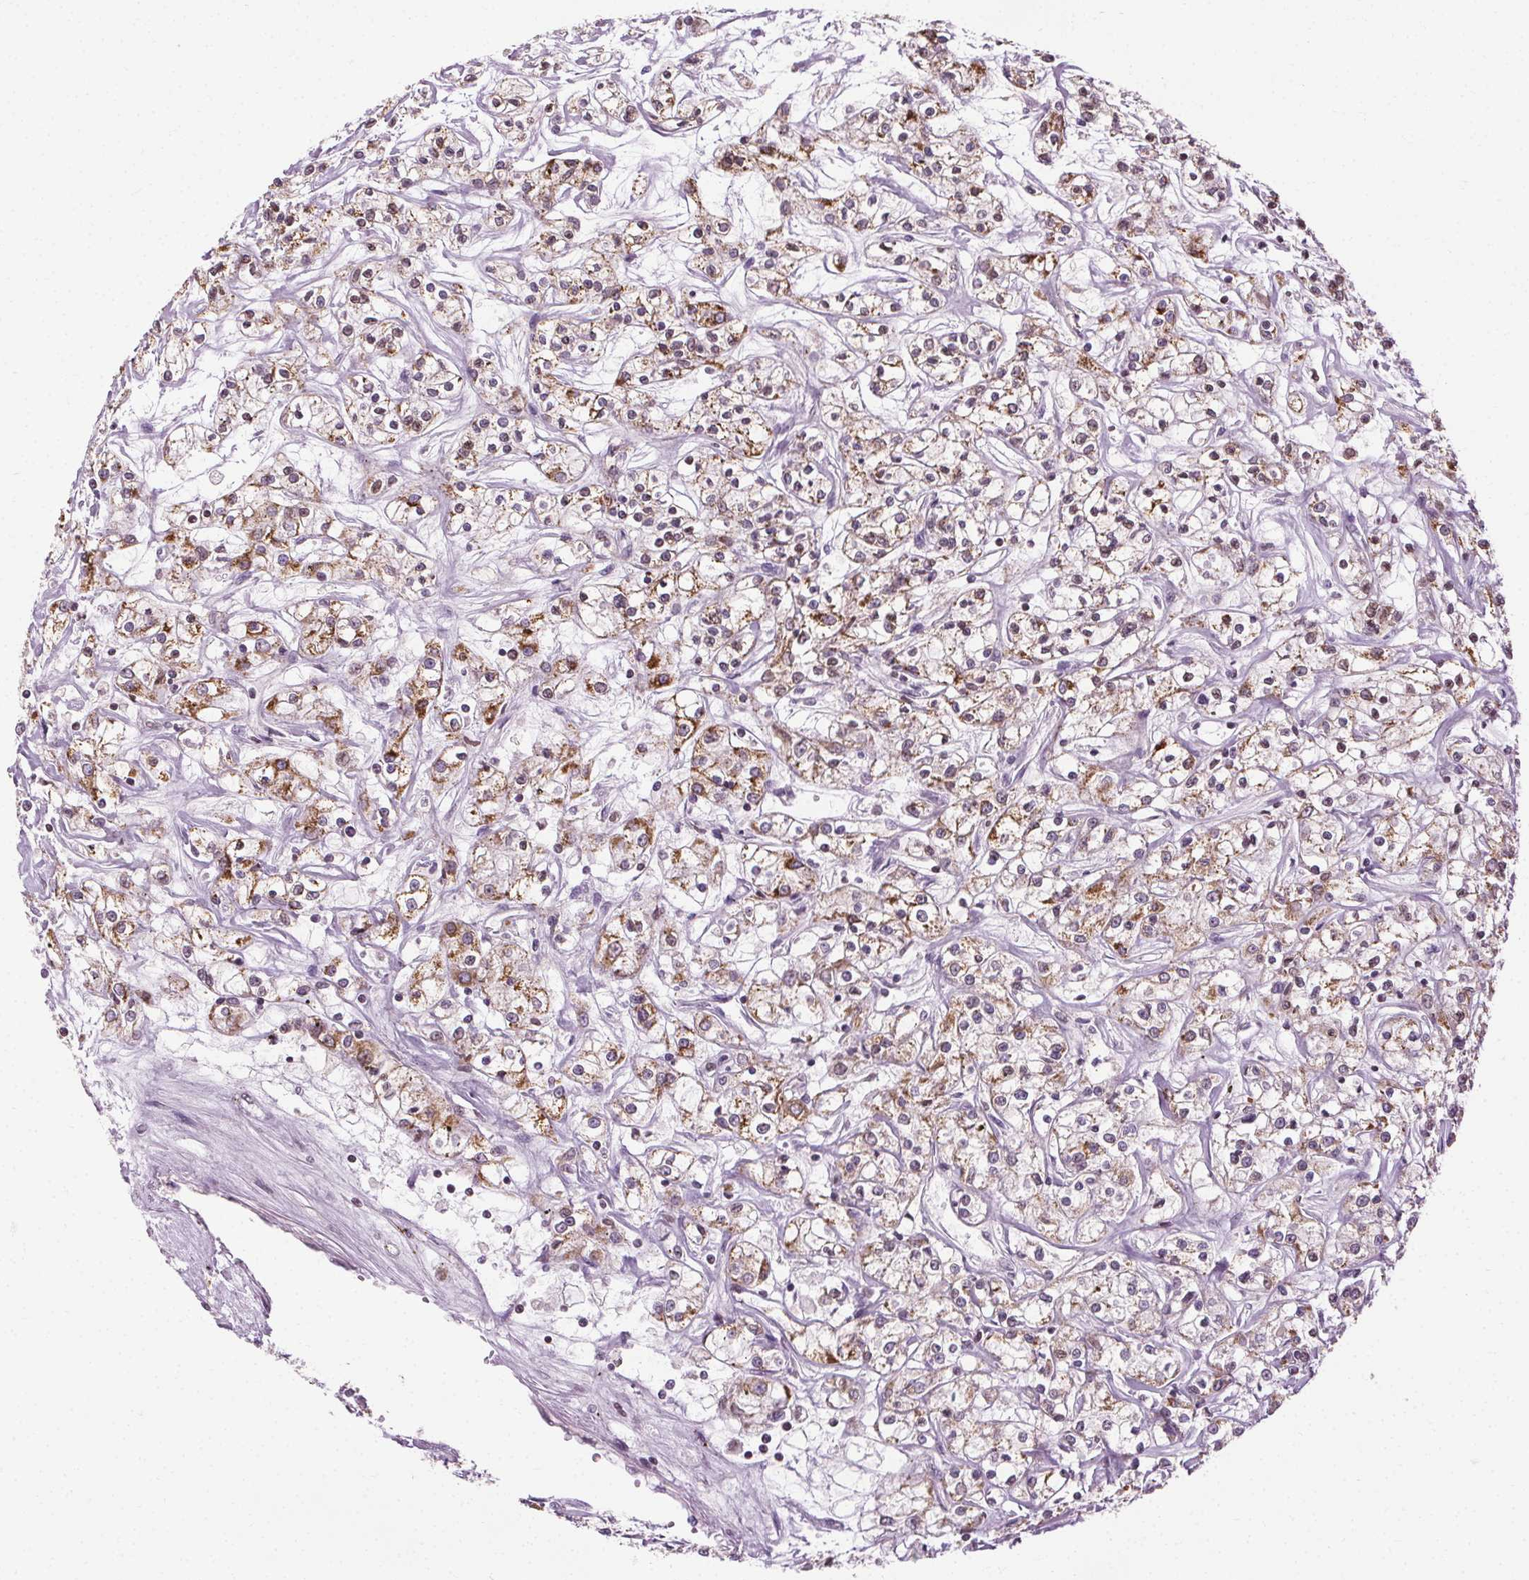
{"staining": {"intensity": "moderate", "quantity": "25%-75%", "location": "cytoplasmic/membranous"}, "tissue": "renal cancer", "cell_type": "Tumor cells", "image_type": "cancer", "snomed": [{"axis": "morphology", "description": "Adenocarcinoma, NOS"}, {"axis": "topography", "description": "Kidney"}], "caption": "Renal adenocarcinoma stained with a protein marker exhibits moderate staining in tumor cells.", "gene": "LFNG", "patient": {"sex": "female", "age": 59}}